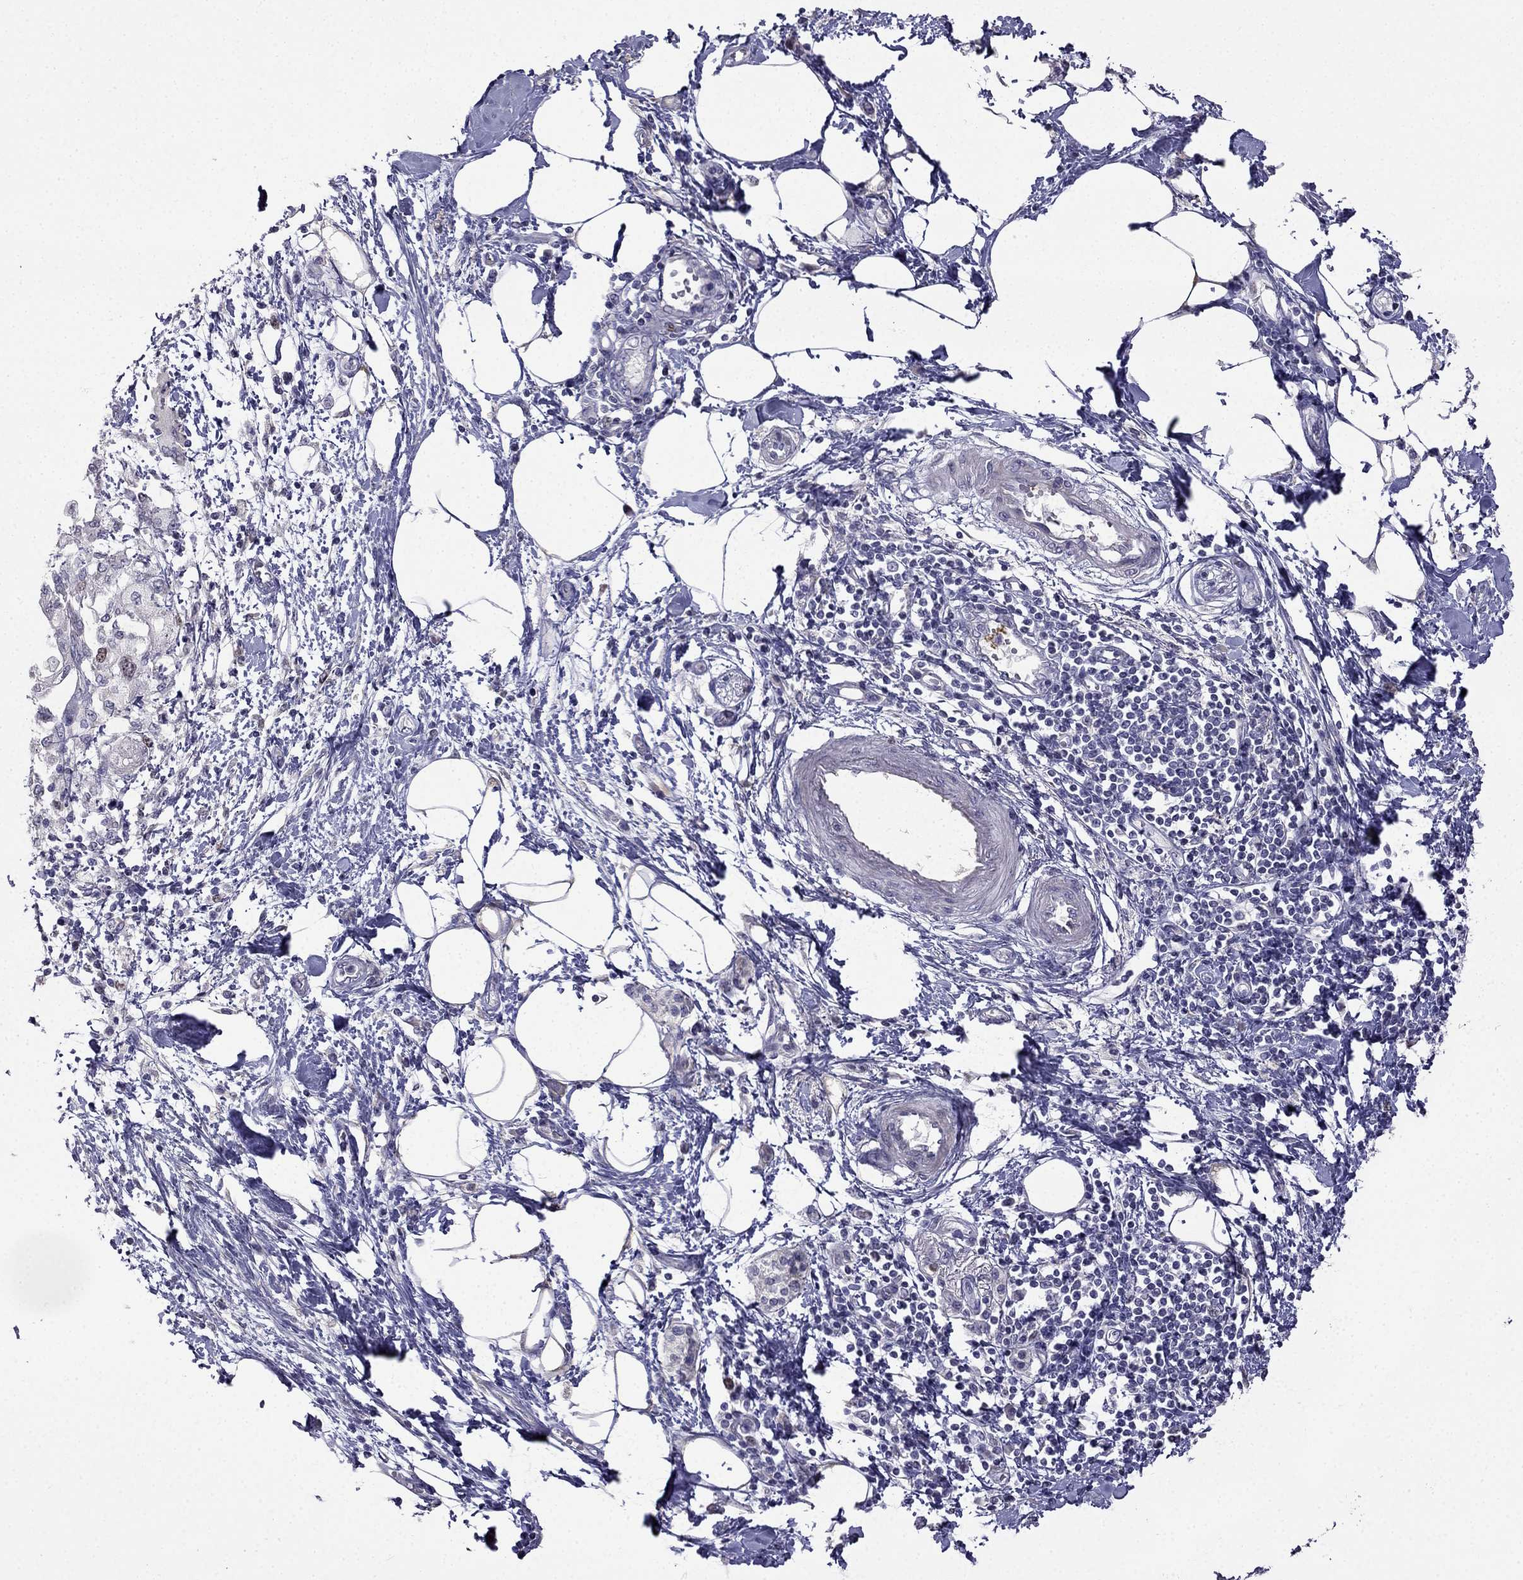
{"staining": {"intensity": "weak", "quantity": "<25%", "location": "nuclear"}, "tissue": "pancreatic cancer", "cell_type": "Tumor cells", "image_type": "cancer", "snomed": [{"axis": "morphology", "description": "Normal tissue, NOS"}, {"axis": "morphology", "description": "Adenocarcinoma, NOS"}, {"axis": "topography", "description": "Pancreas"}, {"axis": "topography", "description": "Duodenum"}], "caption": "DAB (3,3'-diaminobenzidine) immunohistochemical staining of pancreatic adenocarcinoma displays no significant positivity in tumor cells.", "gene": "UHRF1", "patient": {"sex": "female", "age": 60}}